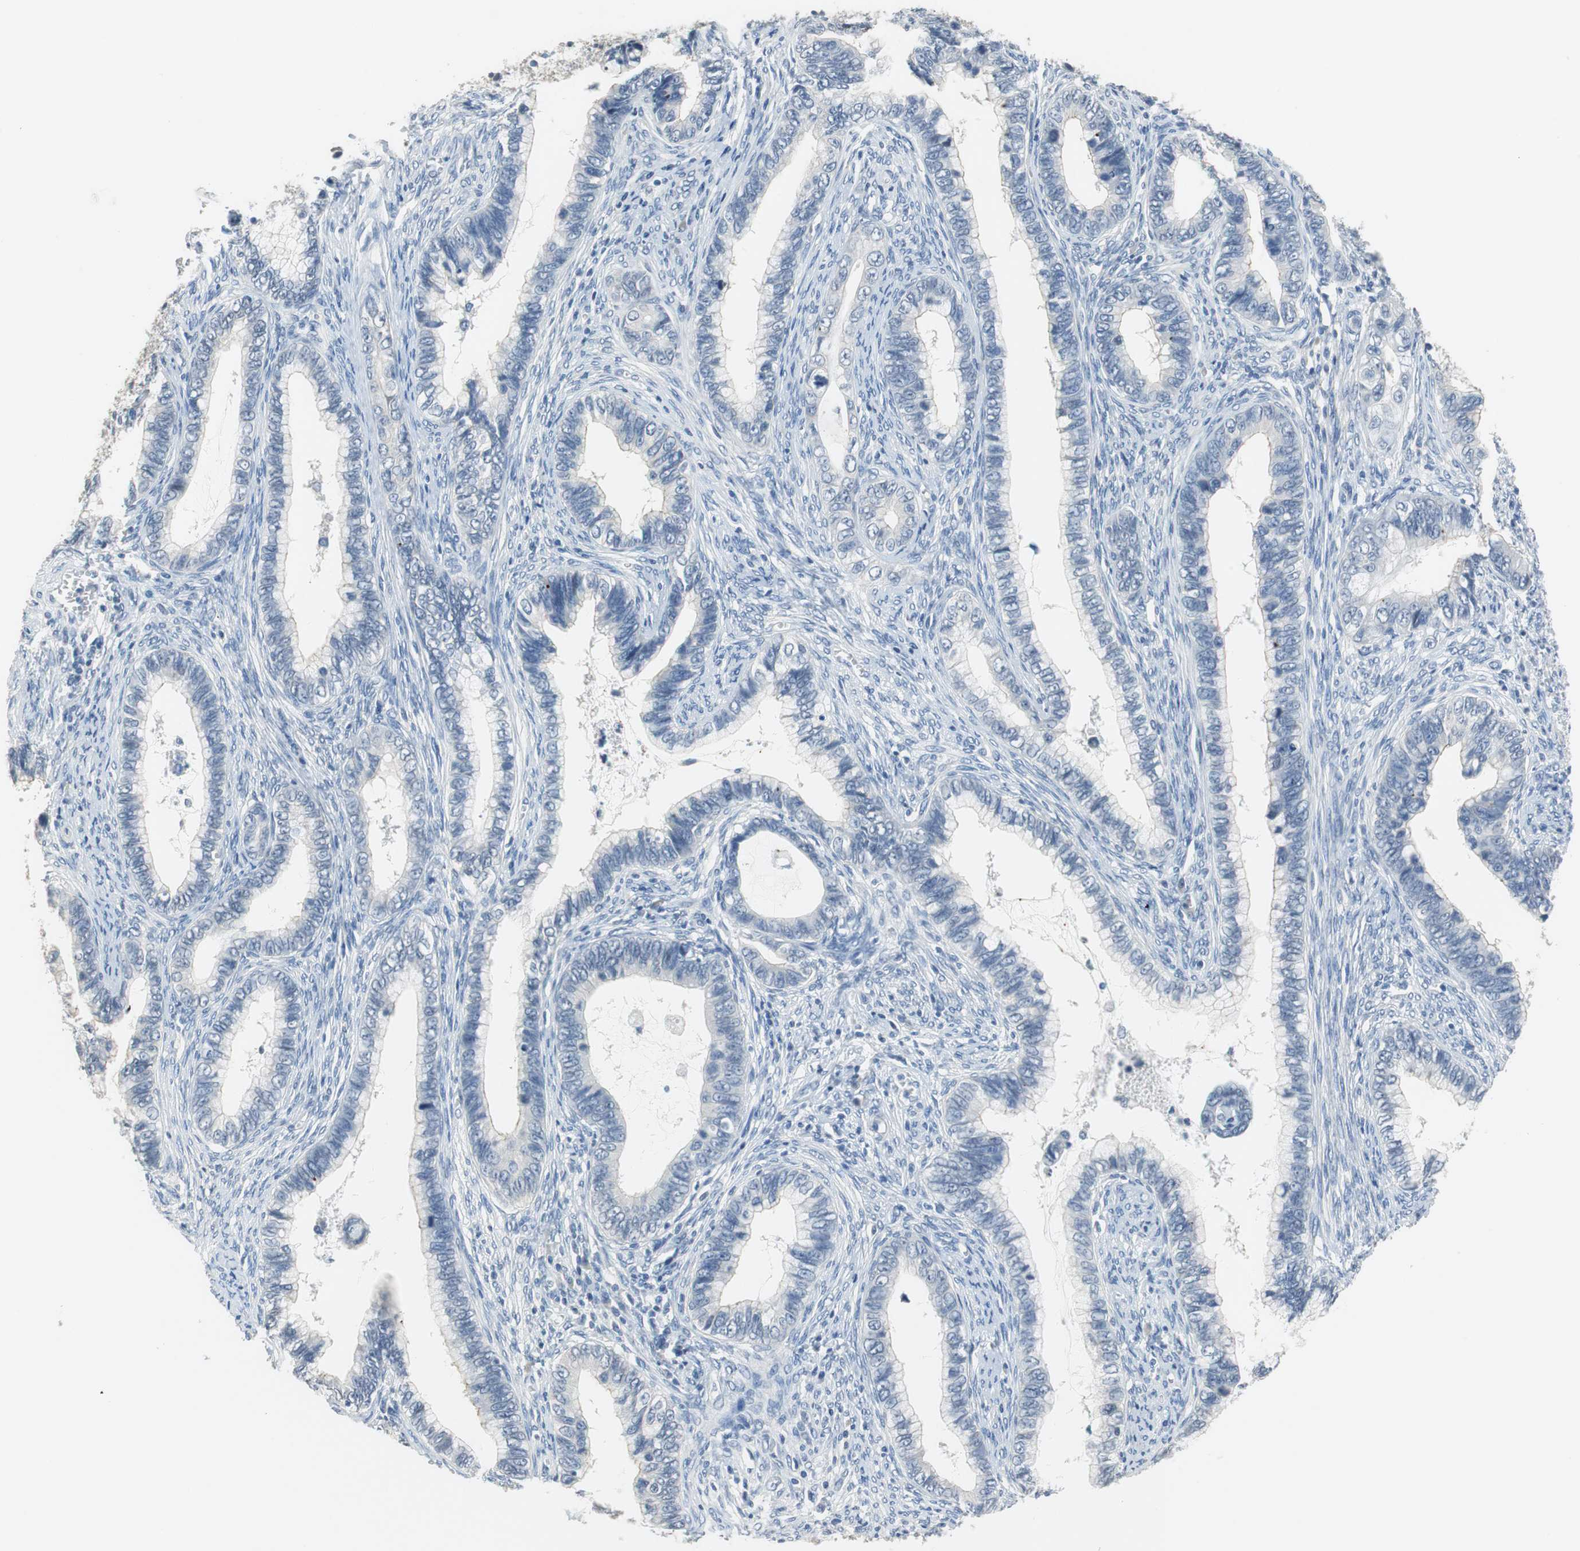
{"staining": {"intensity": "negative", "quantity": "none", "location": "none"}, "tissue": "cervical cancer", "cell_type": "Tumor cells", "image_type": "cancer", "snomed": [{"axis": "morphology", "description": "Adenocarcinoma, NOS"}, {"axis": "topography", "description": "Cervix"}], "caption": "Immunohistochemistry image of human cervical adenocarcinoma stained for a protein (brown), which shows no positivity in tumor cells. The staining was performed using DAB (3,3'-diaminobenzidine) to visualize the protein expression in brown, while the nuclei were stained in blue with hematoxylin (Magnification: 20x).", "gene": "MUC7", "patient": {"sex": "female", "age": 44}}